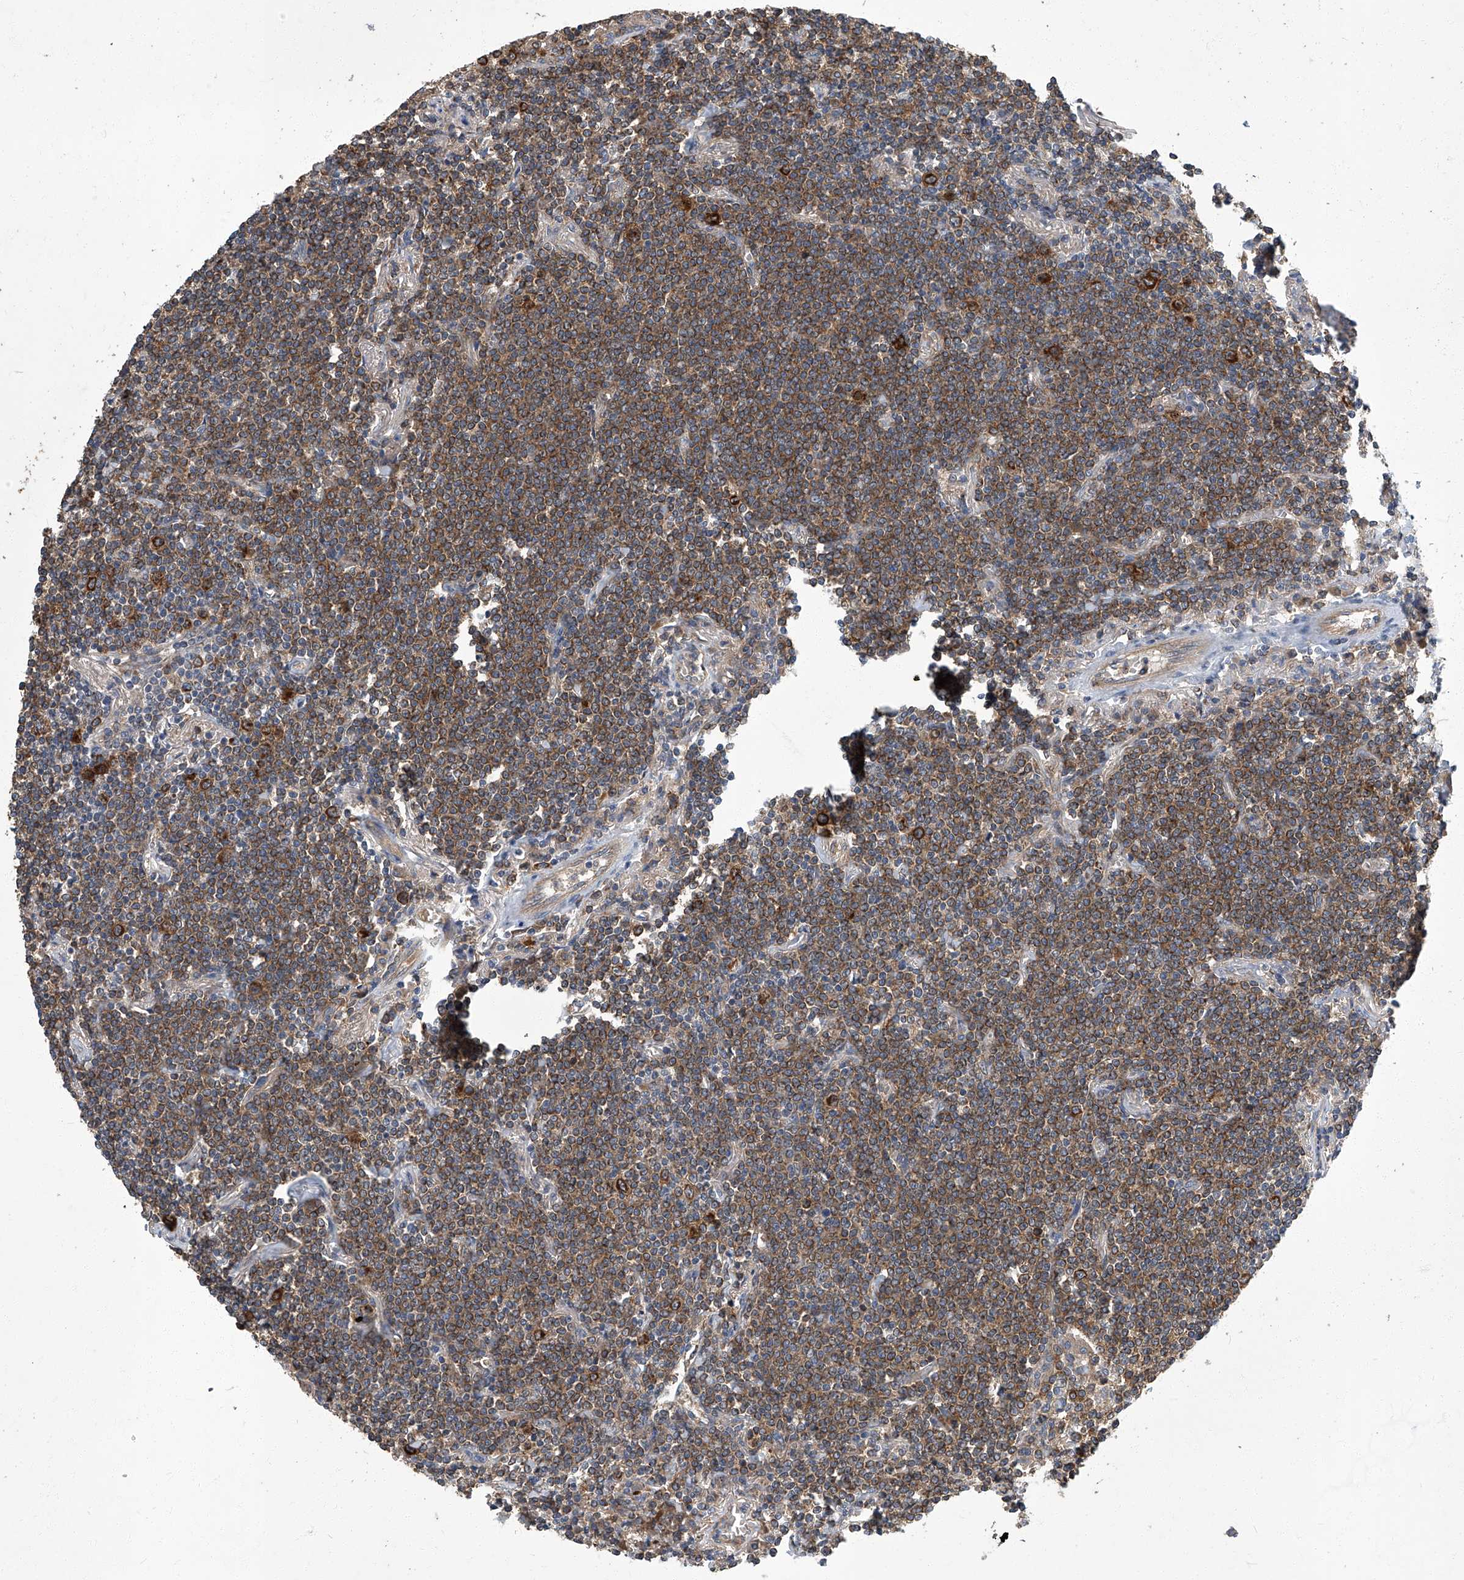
{"staining": {"intensity": "moderate", "quantity": "25%-75%", "location": "cytoplasmic/membranous"}, "tissue": "lymphoma", "cell_type": "Tumor cells", "image_type": "cancer", "snomed": [{"axis": "morphology", "description": "Malignant lymphoma, non-Hodgkin's type, Low grade"}, {"axis": "topography", "description": "Lung"}], "caption": "Immunohistochemical staining of malignant lymphoma, non-Hodgkin's type (low-grade) exhibits medium levels of moderate cytoplasmic/membranous protein positivity in approximately 25%-75% of tumor cells. The protein of interest is shown in brown color, while the nuclei are stained blue.", "gene": "TNFRSF13B", "patient": {"sex": "female", "age": 71}}